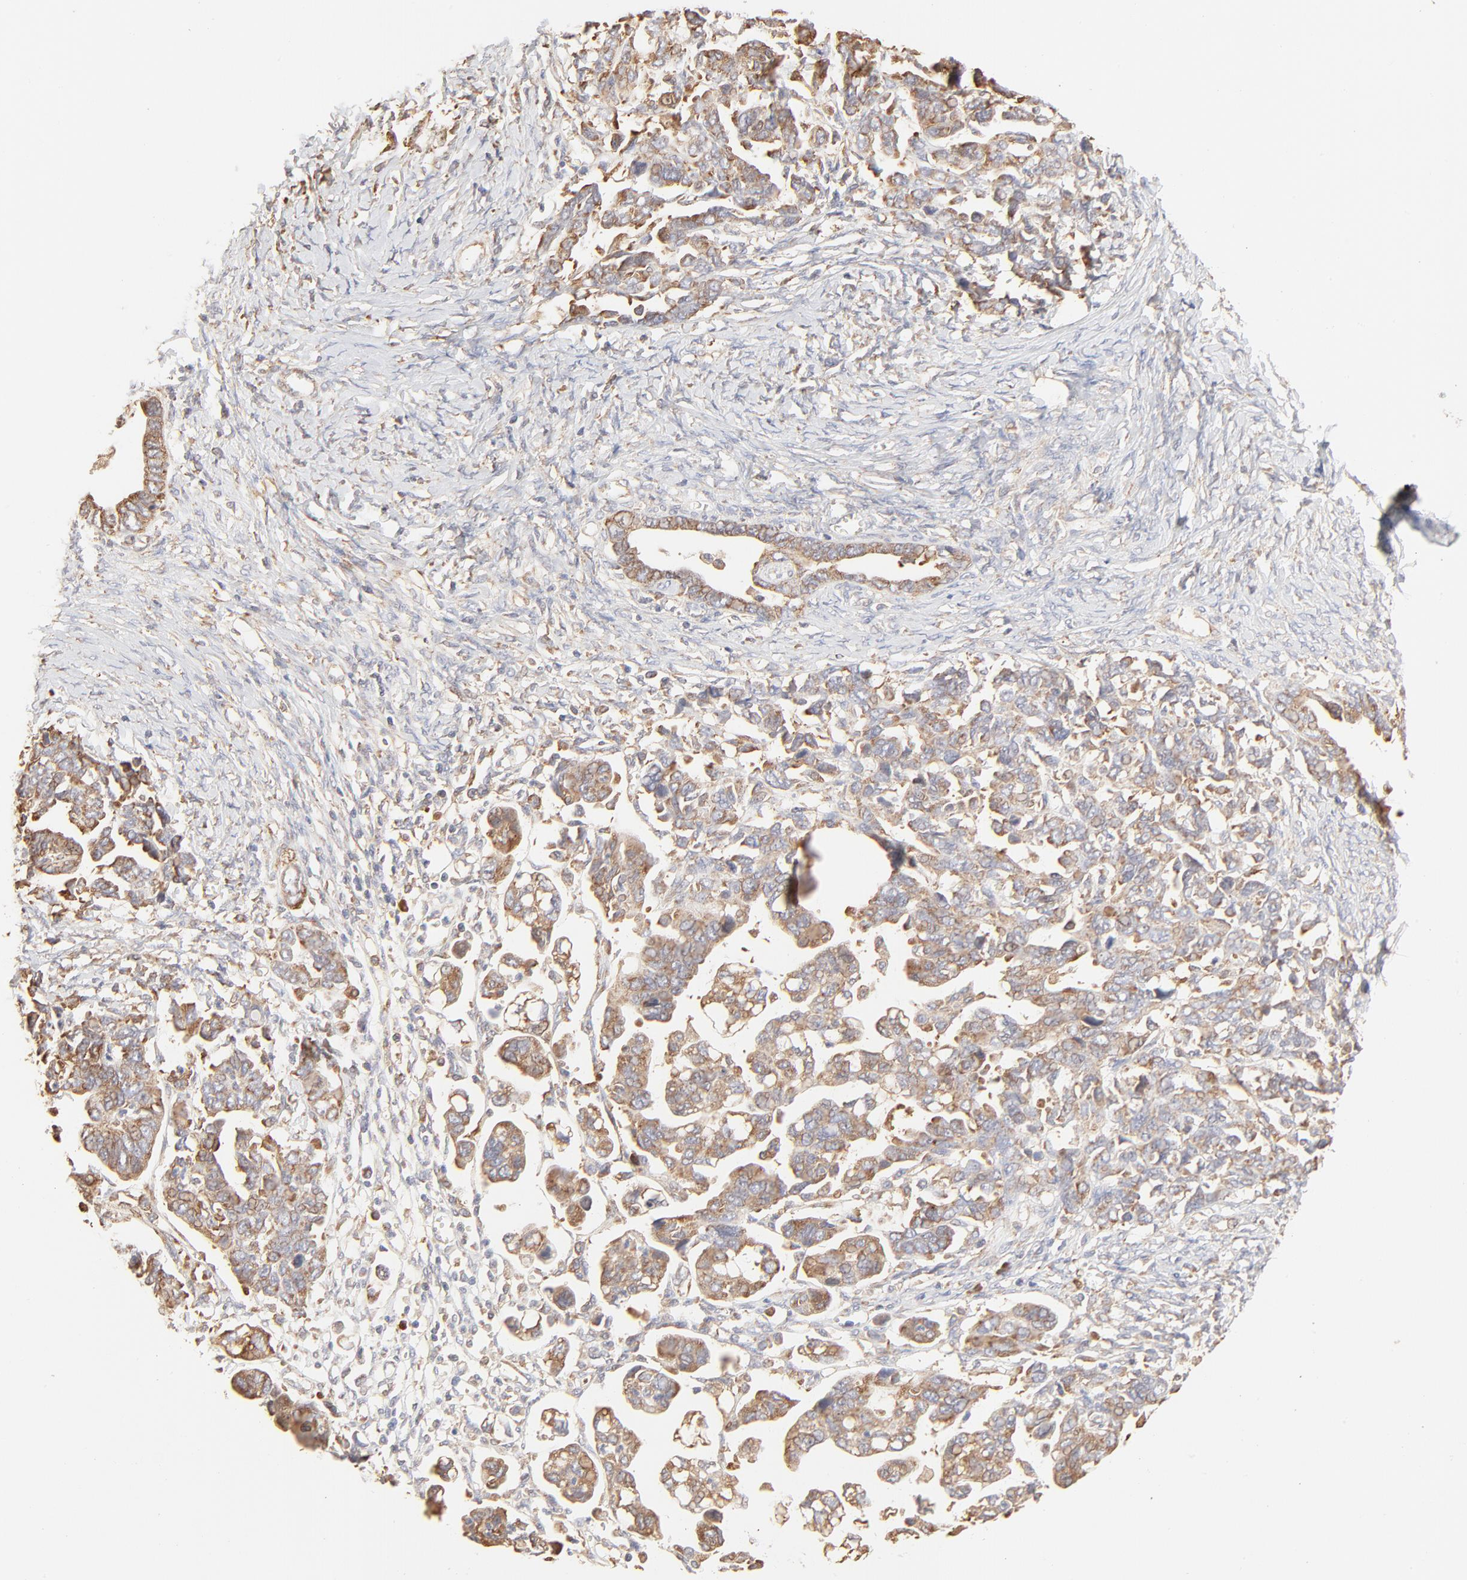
{"staining": {"intensity": "moderate", "quantity": ">75%", "location": "cytoplasmic/membranous"}, "tissue": "ovarian cancer", "cell_type": "Tumor cells", "image_type": "cancer", "snomed": [{"axis": "morphology", "description": "Cystadenocarcinoma, serous, NOS"}, {"axis": "topography", "description": "Ovary"}], "caption": "Protein staining shows moderate cytoplasmic/membranous expression in about >75% of tumor cells in ovarian serous cystadenocarcinoma.", "gene": "RPS20", "patient": {"sex": "female", "age": 69}}